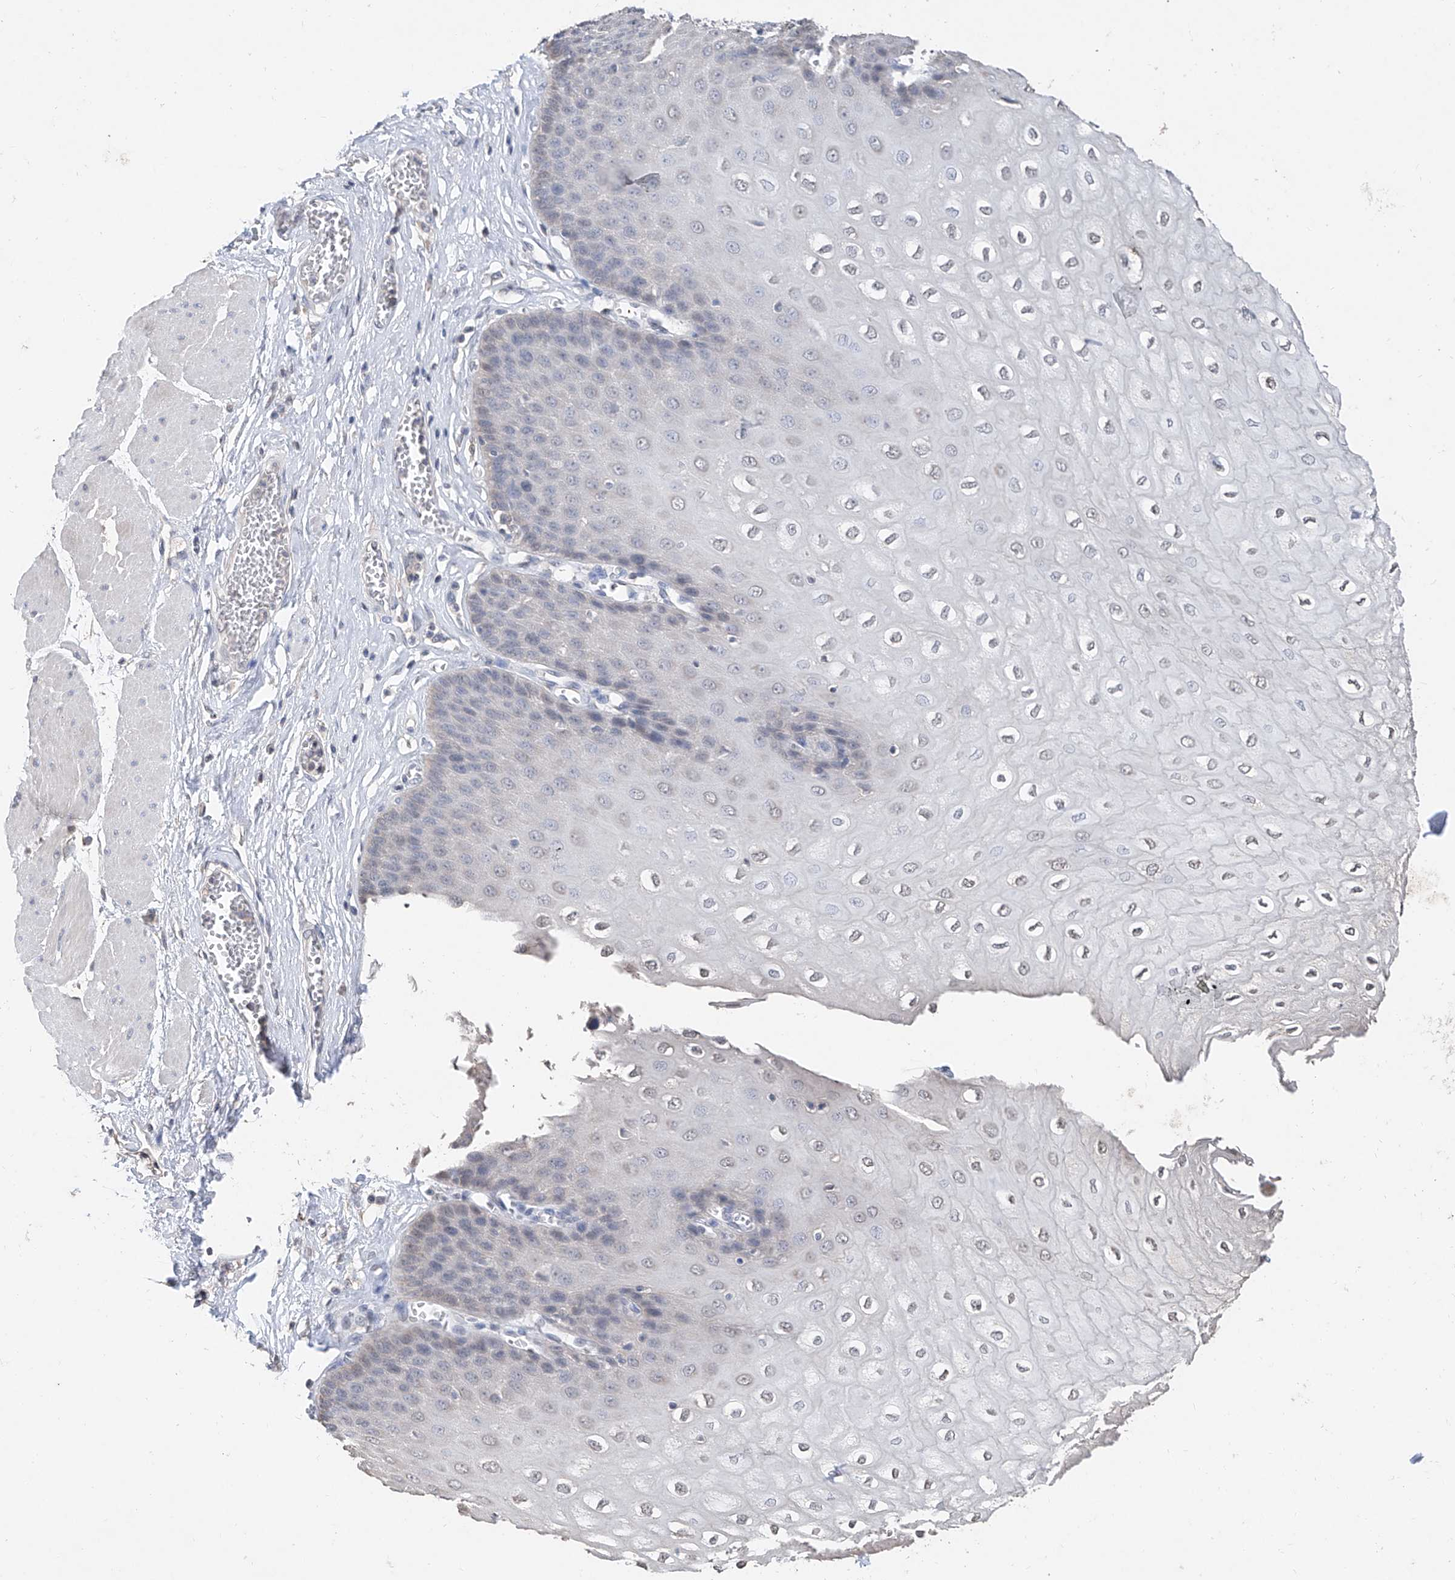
{"staining": {"intensity": "weak", "quantity": "<25%", "location": "cytoplasmic/membranous"}, "tissue": "esophagus", "cell_type": "Squamous epithelial cells", "image_type": "normal", "snomed": [{"axis": "morphology", "description": "Normal tissue, NOS"}, {"axis": "topography", "description": "Esophagus"}], "caption": "Histopathology image shows no significant protein expression in squamous epithelial cells of benign esophagus.", "gene": "FUCA2", "patient": {"sex": "male", "age": 60}}